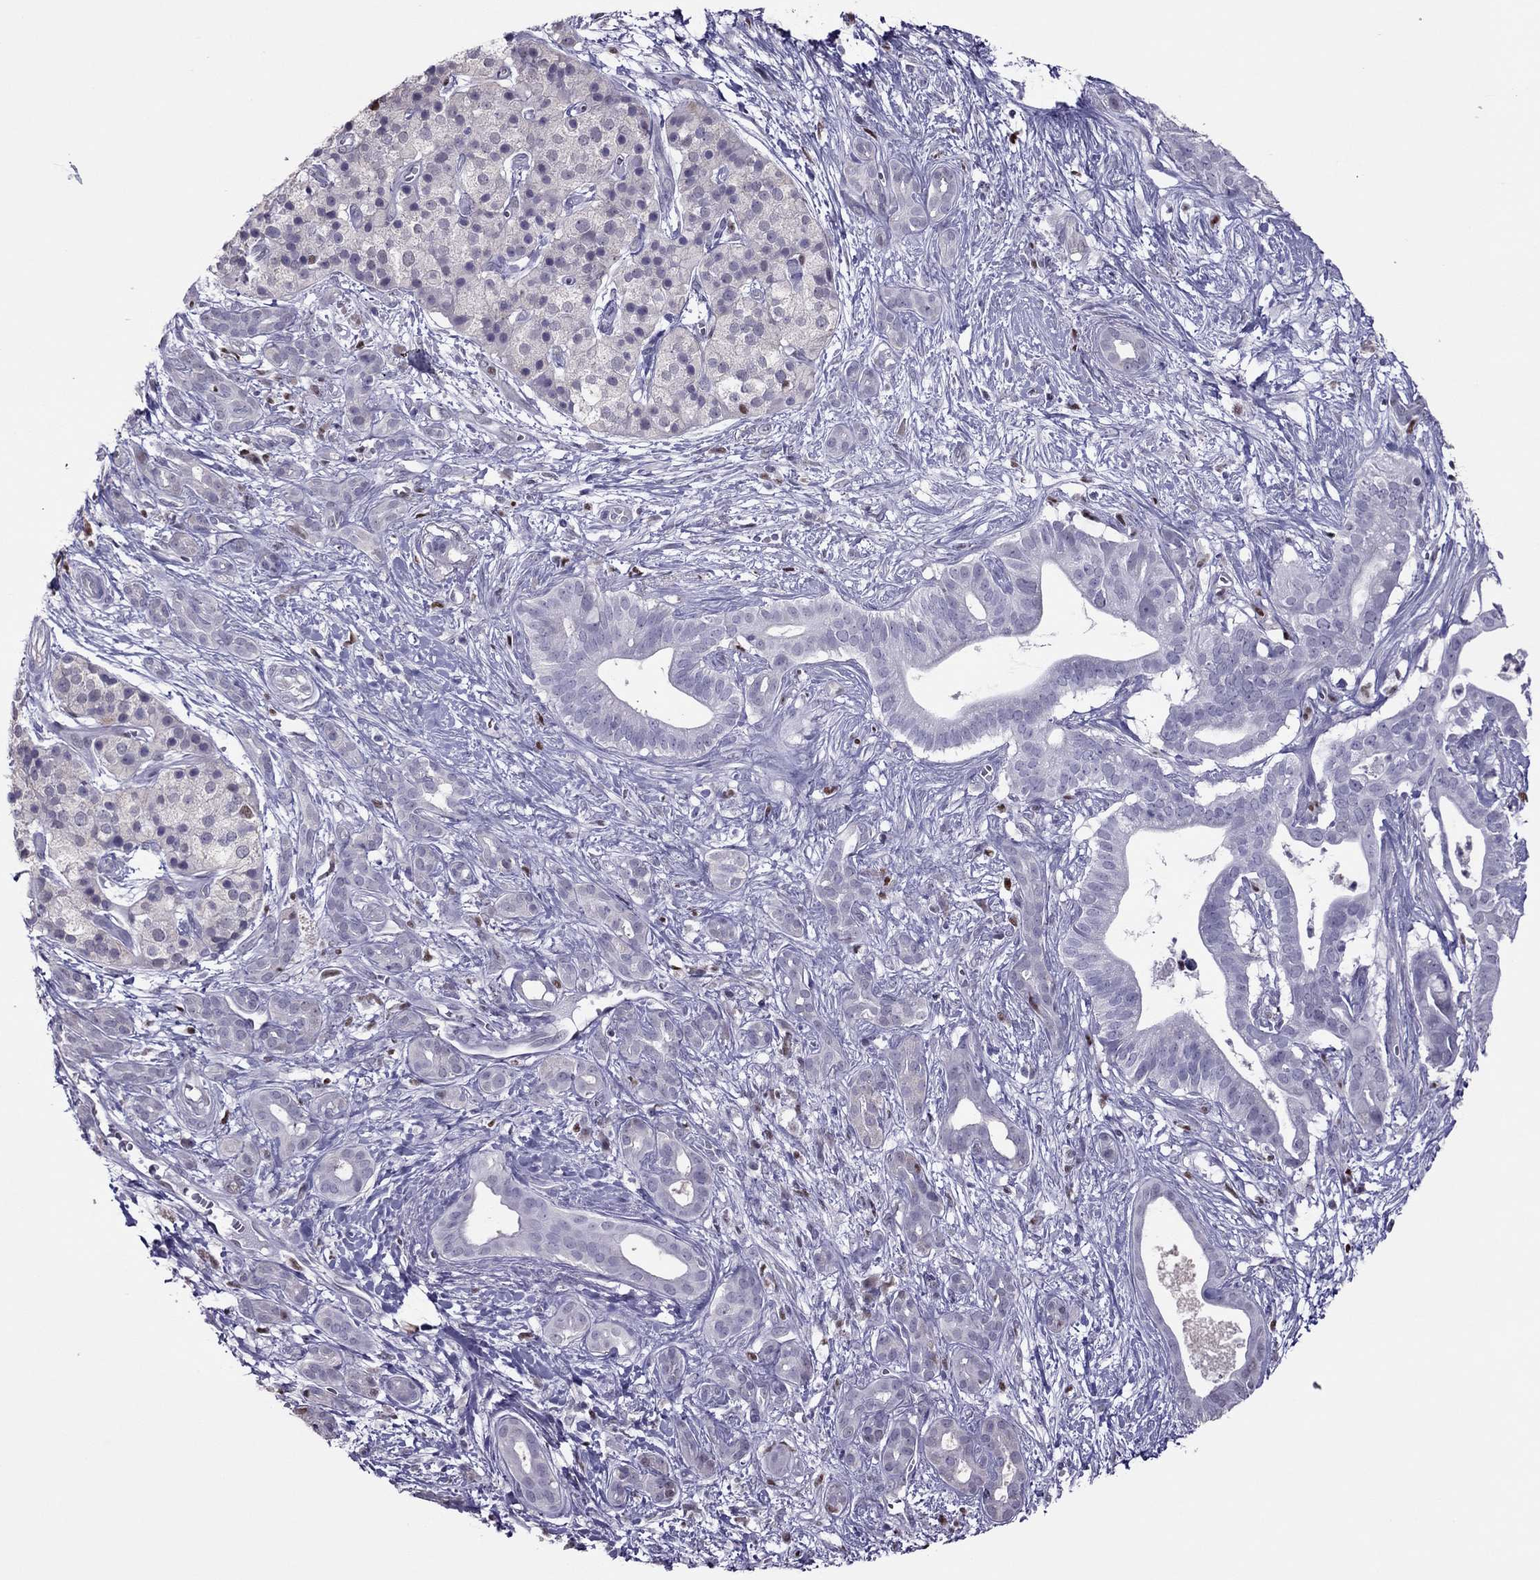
{"staining": {"intensity": "negative", "quantity": "none", "location": "none"}, "tissue": "pancreatic cancer", "cell_type": "Tumor cells", "image_type": "cancer", "snomed": [{"axis": "morphology", "description": "Adenocarcinoma, NOS"}, {"axis": "topography", "description": "Pancreas"}], "caption": "This is an IHC histopathology image of human pancreatic cancer. There is no expression in tumor cells.", "gene": "SPINT3", "patient": {"sex": "male", "age": 61}}